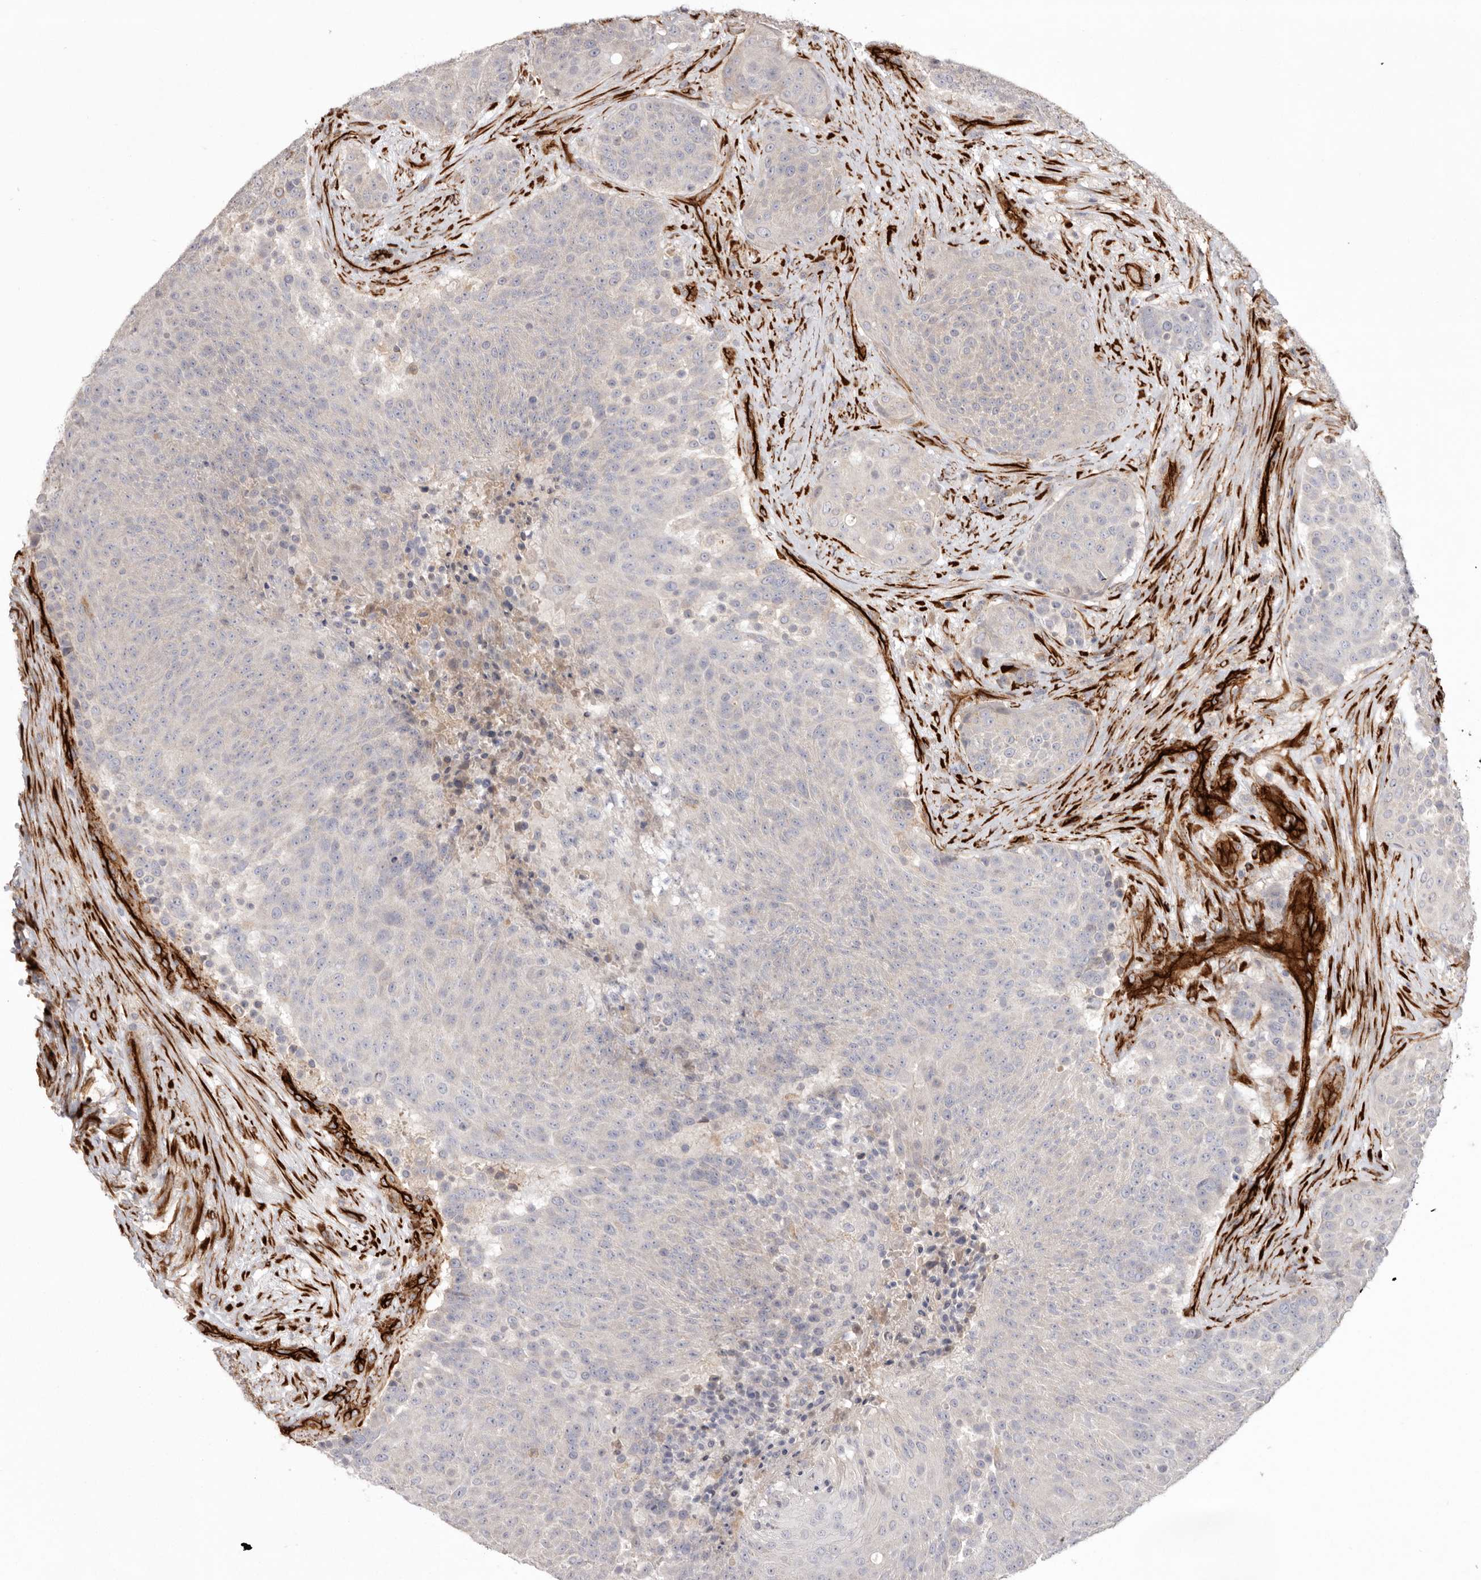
{"staining": {"intensity": "negative", "quantity": "none", "location": "none"}, "tissue": "urothelial cancer", "cell_type": "Tumor cells", "image_type": "cancer", "snomed": [{"axis": "morphology", "description": "Urothelial carcinoma, High grade"}, {"axis": "topography", "description": "Urinary bladder"}], "caption": "Urothelial carcinoma (high-grade) was stained to show a protein in brown. There is no significant positivity in tumor cells.", "gene": "LRRC66", "patient": {"sex": "female", "age": 63}}